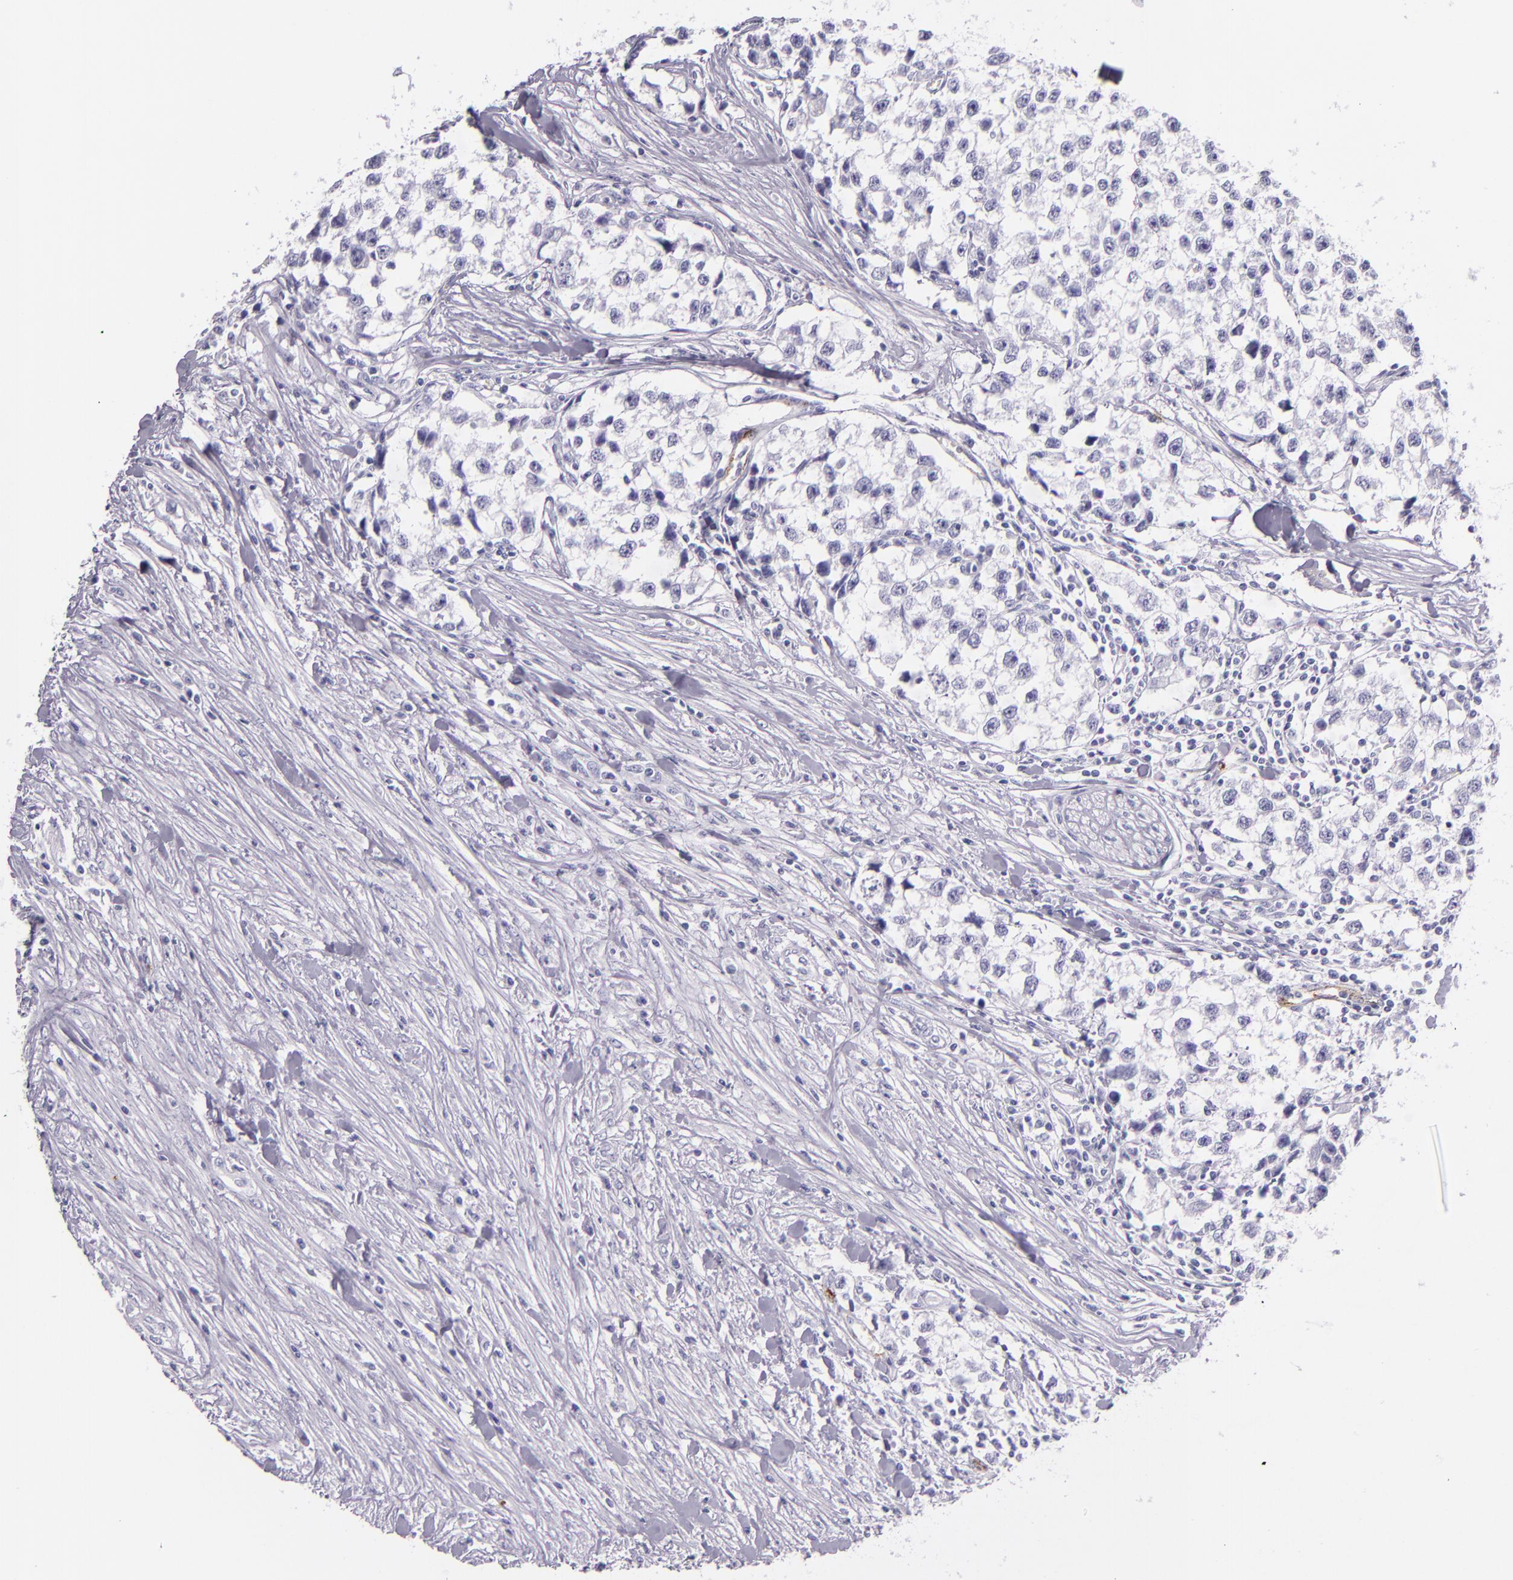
{"staining": {"intensity": "negative", "quantity": "none", "location": "none"}, "tissue": "testis cancer", "cell_type": "Tumor cells", "image_type": "cancer", "snomed": [{"axis": "morphology", "description": "Seminoma, NOS"}, {"axis": "morphology", "description": "Carcinoma, Embryonal, NOS"}, {"axis": "topography", "description": "Testis"}], "caption": "DAB immunohistochemical staining of testis cancer reveals no significant expression in tumor cells. (DAB immunohistochemistry (IHC) with hematoxylin counter stain).", "gene": "SELP", "patient": {"sex": "male", "age": 30}}